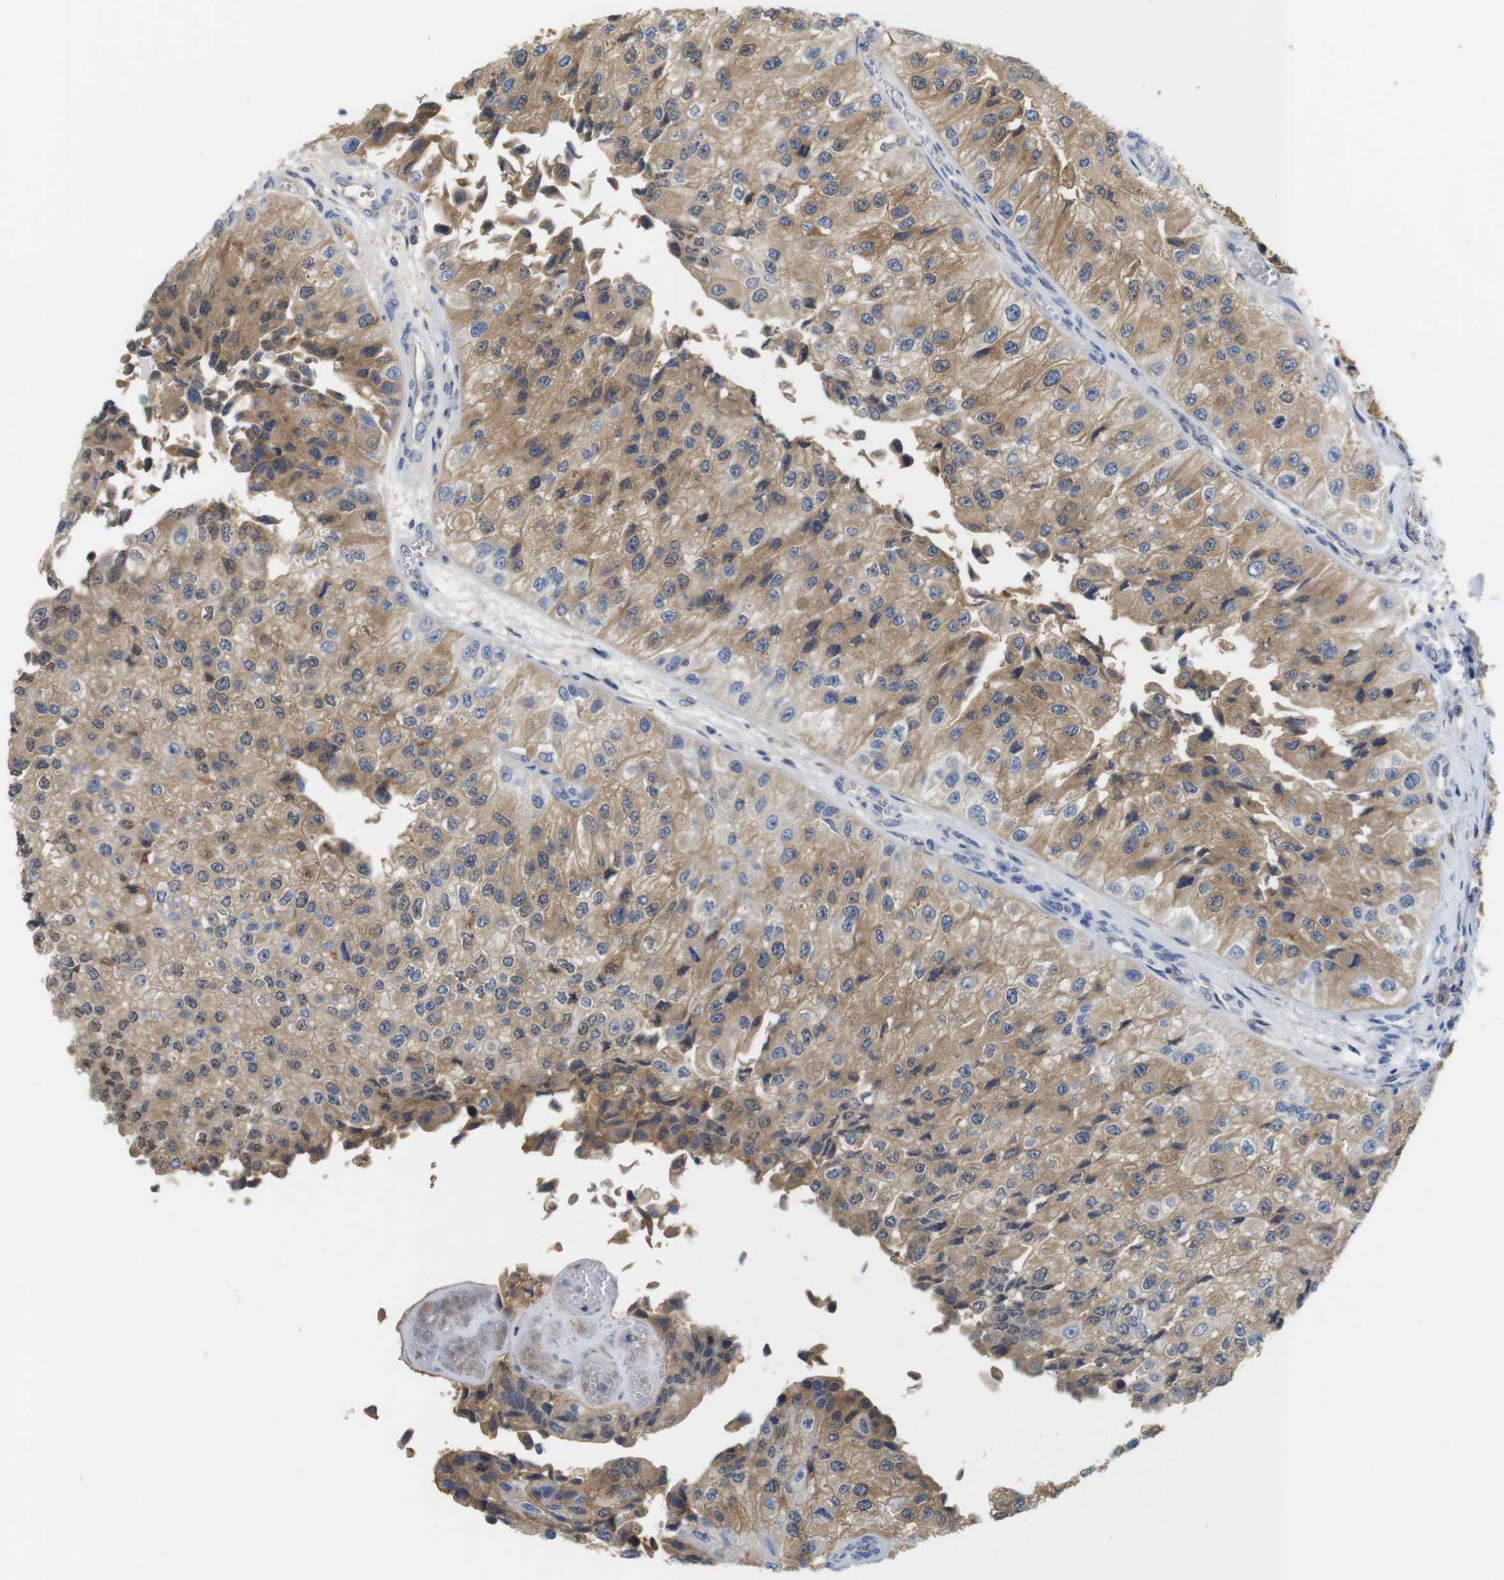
{"staining": {"intensity": "moderate", "quantity": ">75%", "location": "cytoplasmic/membranous"}, "tissue": "urothelial cancer", "cell_type": "Tumor cells", "image_type": "cancer", "snomed": [{"axis": "morphology", "description": "Urothelial carcinoma, High grade"}, {"axis": "topography", "description": "Kidney"}, {"axis": "topography", "description": "Urinary bladder"}], "caption": "This micrograph reveals IHC staining of urothelial cancer, with medium moderate cytoplasmic/membranous expression in approximately >75% of tumor cells.", "gene": "NEBL", "patient": {"sex": "male", "age": 77}}